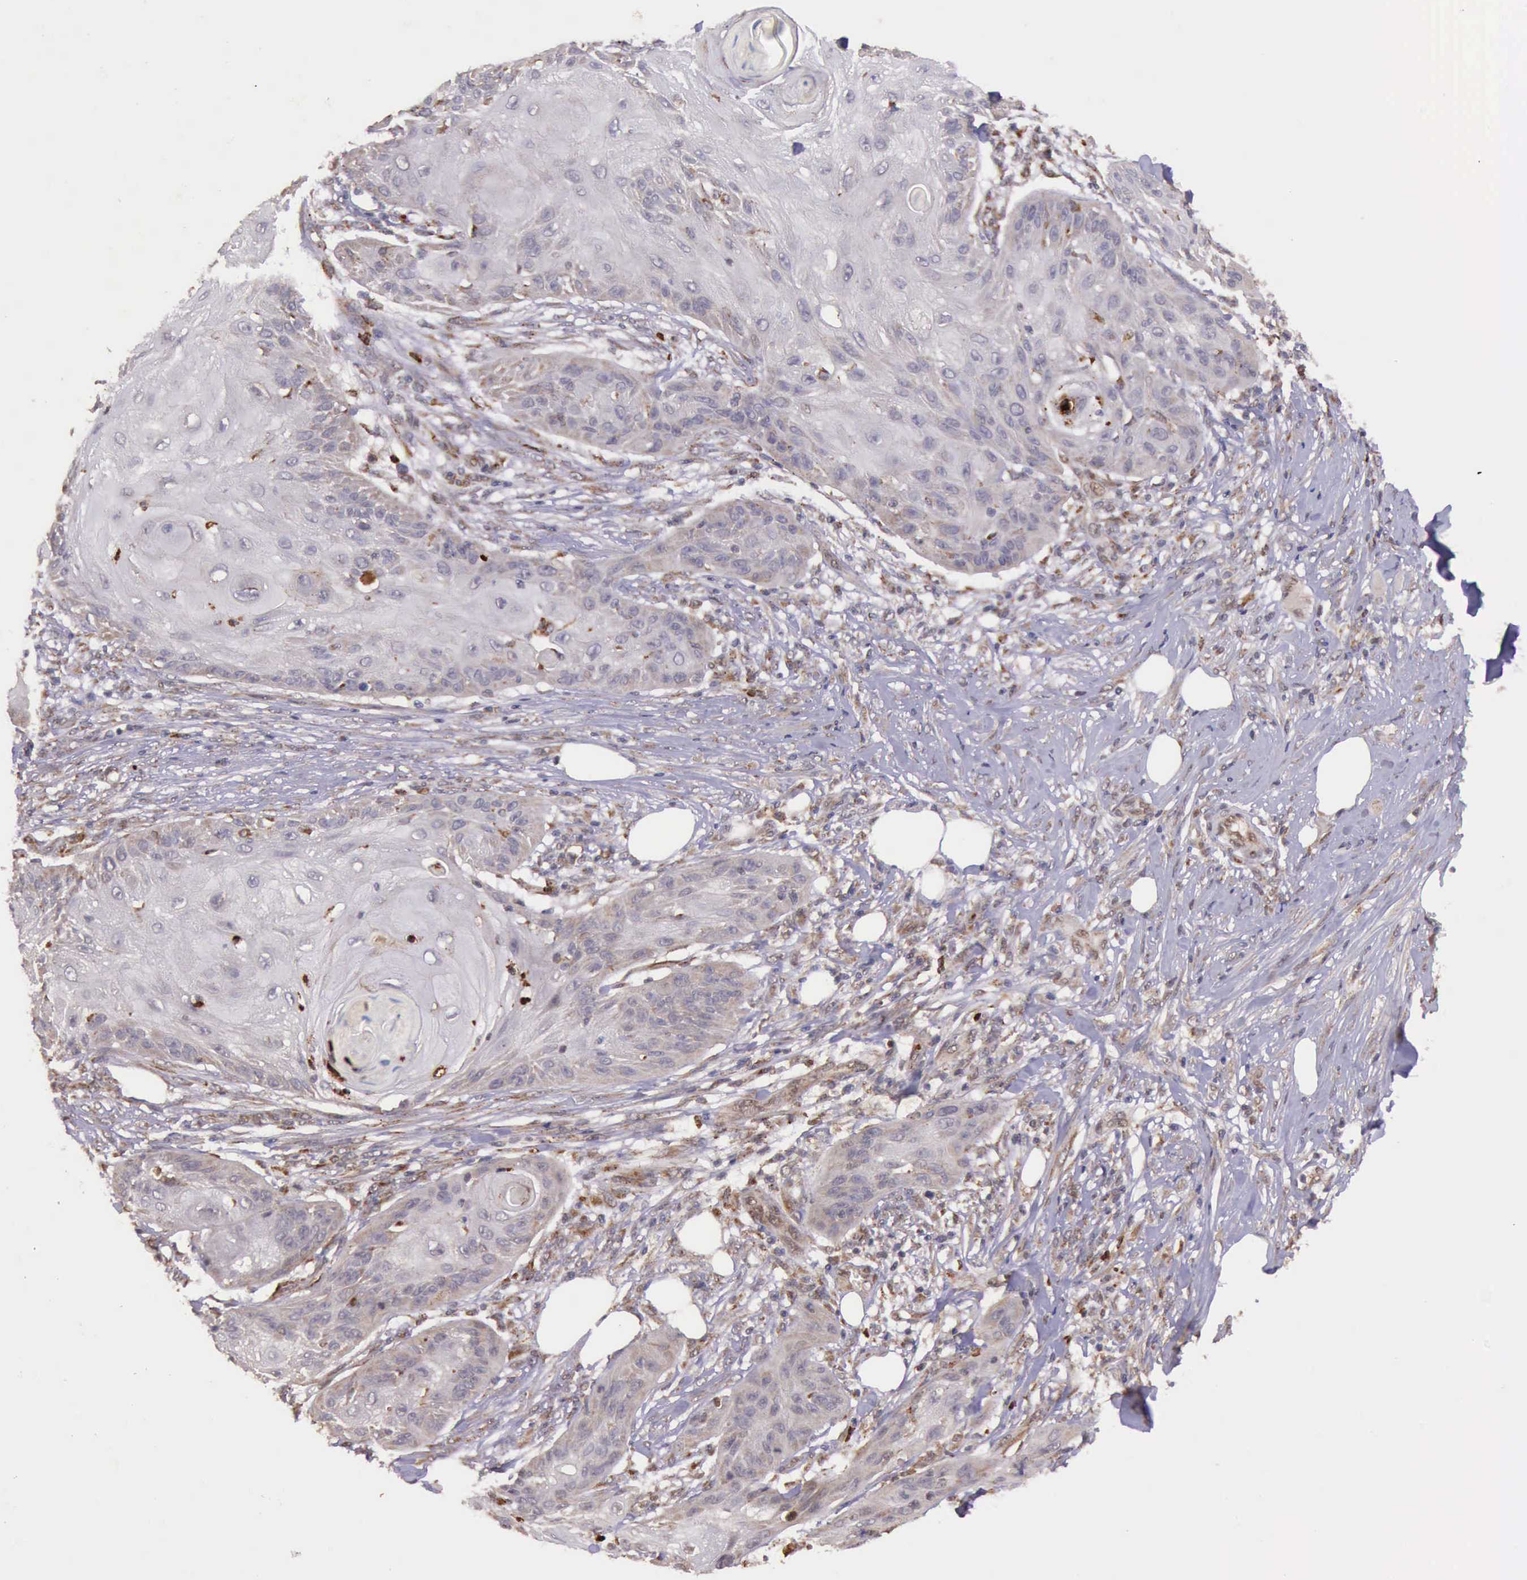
{"staining": {"intensity": "weak", "quantity": "<25%", "location": "cytoplasmic/membranous"}, "tissue": "skin cancer", "cell_type": "Tumor cells", "image_type": "cancer", "snomed": [{"axis": "morphology", "description": "Squamous cell carcinoma, NOS"}, {"axis": "topography", "description": "Skin"}], "caption": "A high-resolution micrograph shows immunohistochemistry staining of skin squamous cell carcinoma, which demonstrates no significant staining in tumor cells.", "gene": "ARMCX3", "patient": {"sex": "female", "age": 88}}